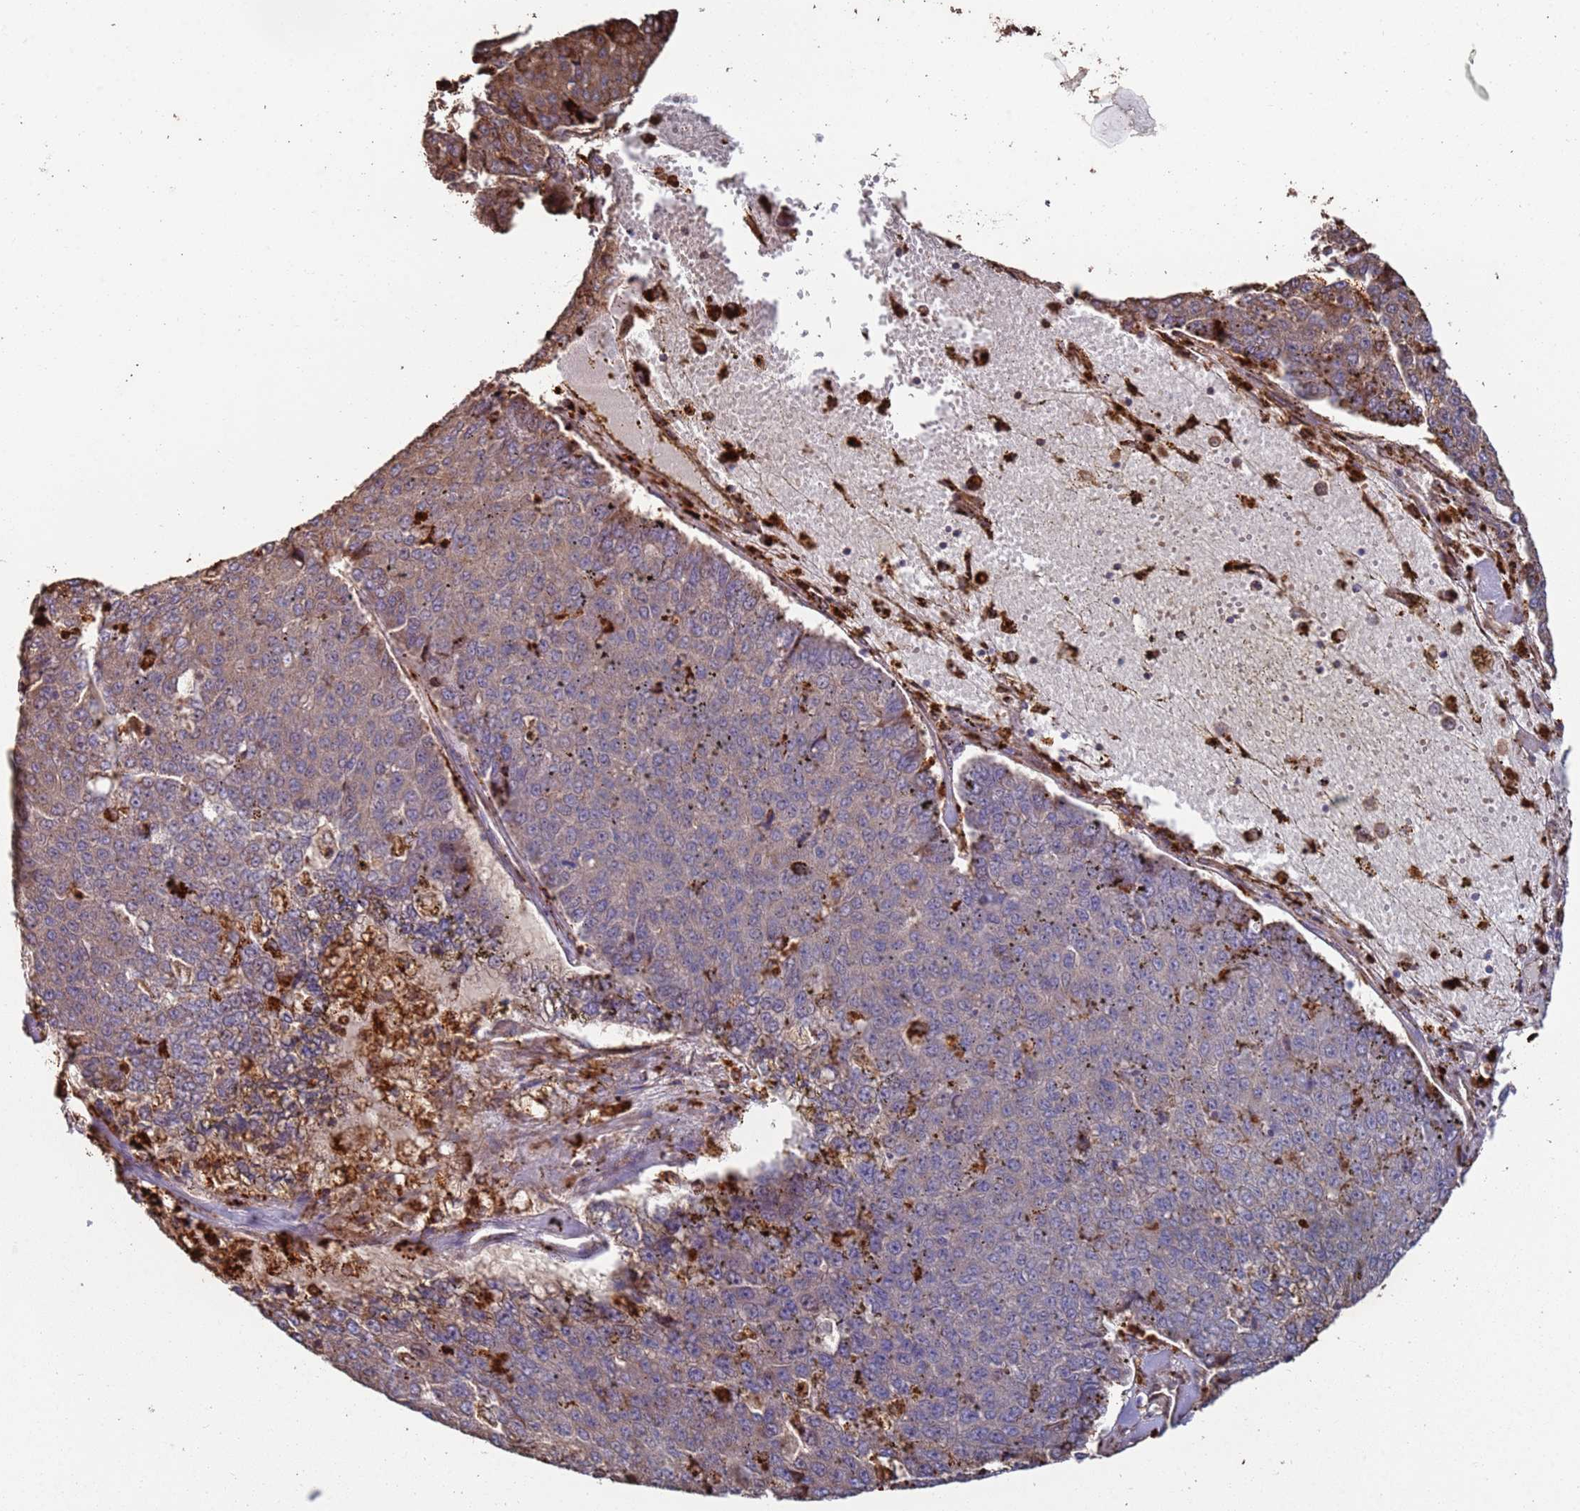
{"staining": {"intensity": "moderate", "quantity": "25%-75%", "location": "cytoplasmic/membranous"}, "tissue": "pancreatic cancer", "cell_type": "Tumor cells", "image_type": "cancer", "snomed": [{"axis": "morphology", "description": "Adenocarcinoma, NOS"}, {"axis": "topography", "description": "Pancreas"}], "caption": "Pancreatic cancer stained with immunohistochemistry exhibits moderate cytoplasmic/membranous expression in about 25%-75% of tumor cells.", "gene": "LACC1", "patient": {"sex": "male", "age": 50}}